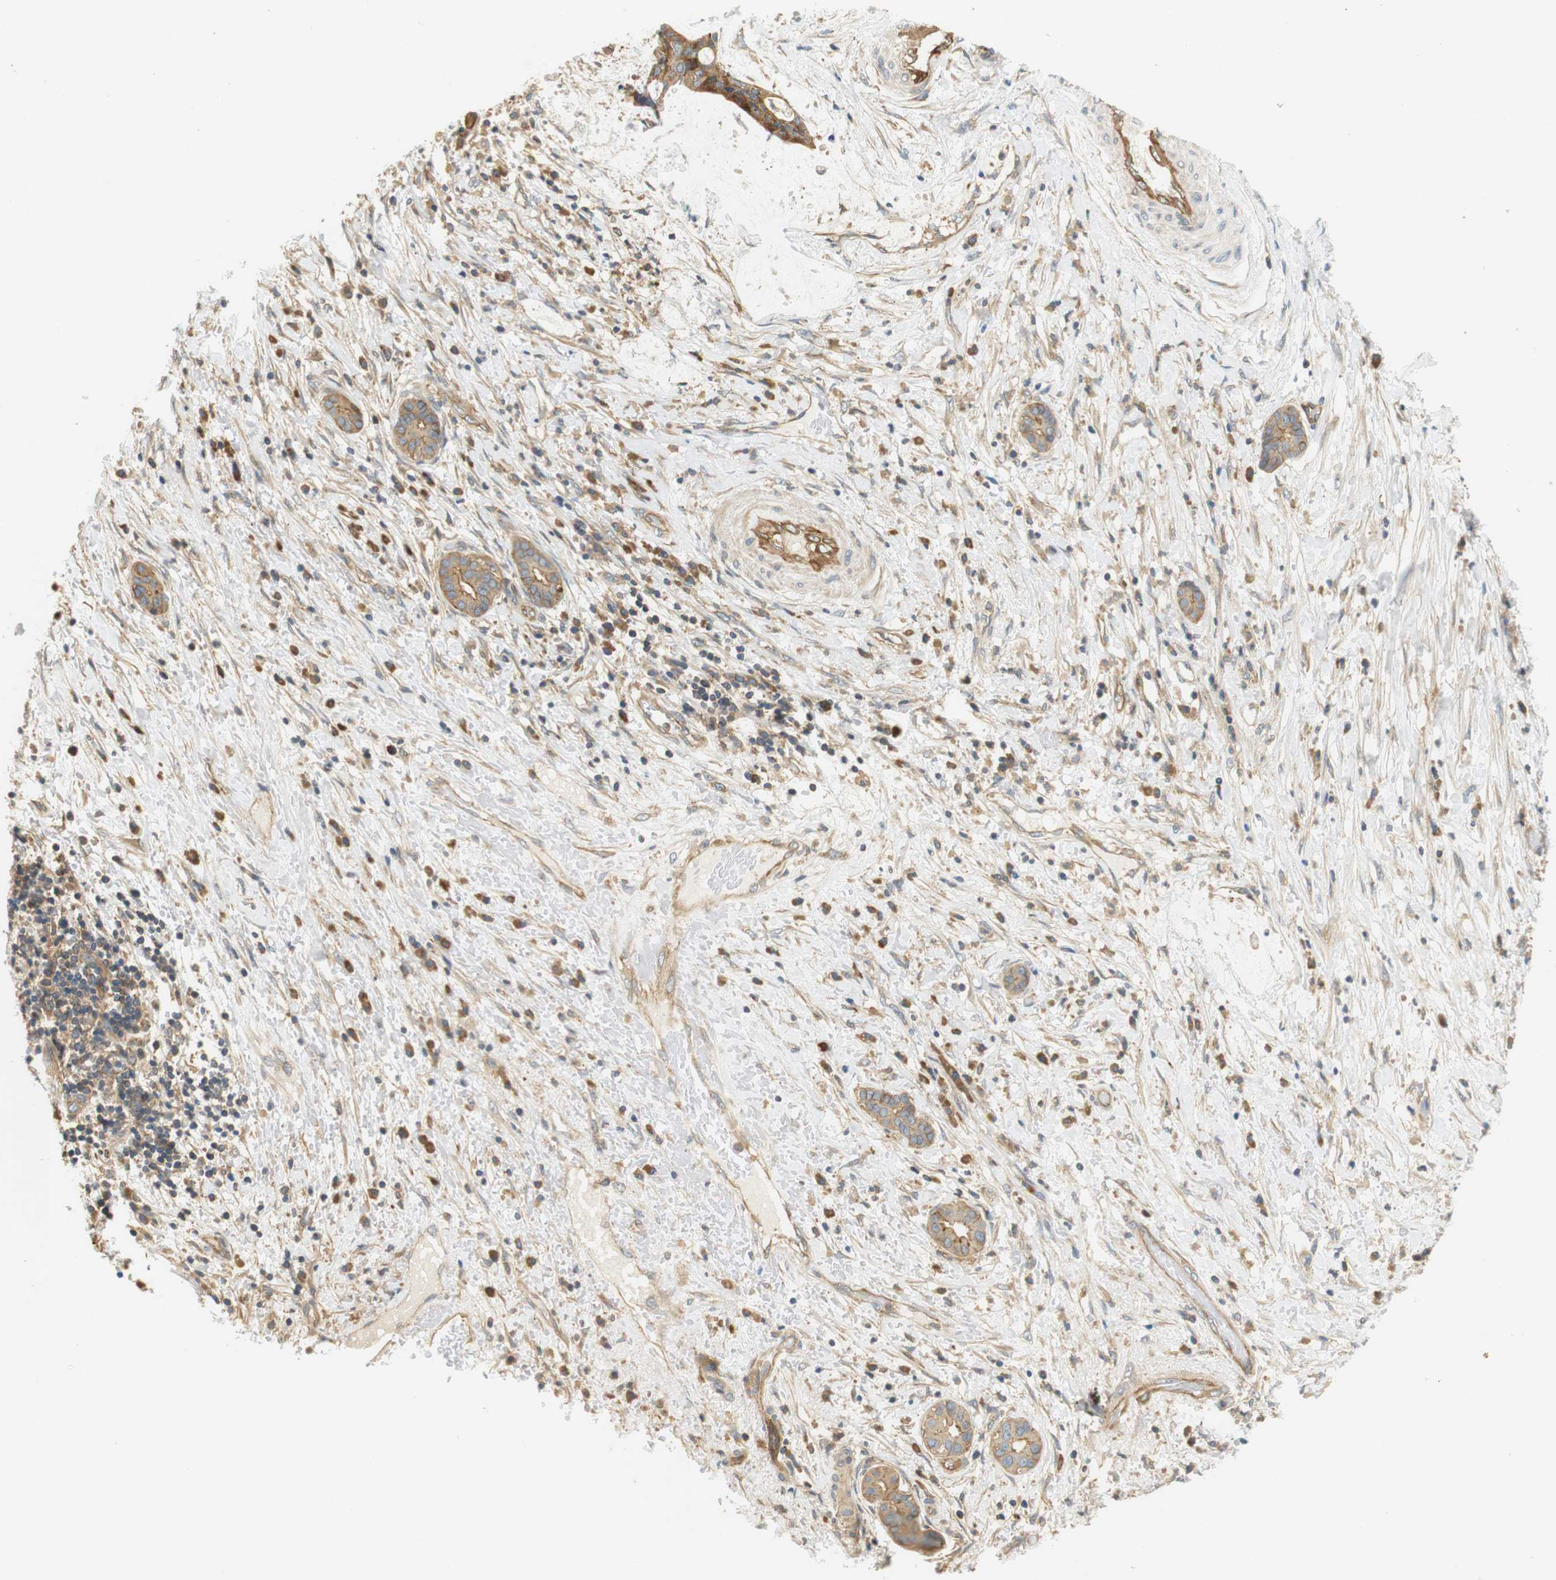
{"staining": {"intensity": "moderate", "quantity": ">75%", "location": "cytoplasmic/membranous"}, "tissue": "liver cancer", "cell_type": "Tumor cells", "image_type": "cancer", "snomed": [{"axis": "morphology", "description": "Cholangiocarcinoma"}, {"axis": "topography", "description": "Liver"}], "caption": "A brown stain labels moderate cytoplasmic/membranous expression of a protein in human cholangiocarcinoma (liver) tumor cells.", "gene": "SH3GLB1", "patient": {"sex": "female", "age": 73}}